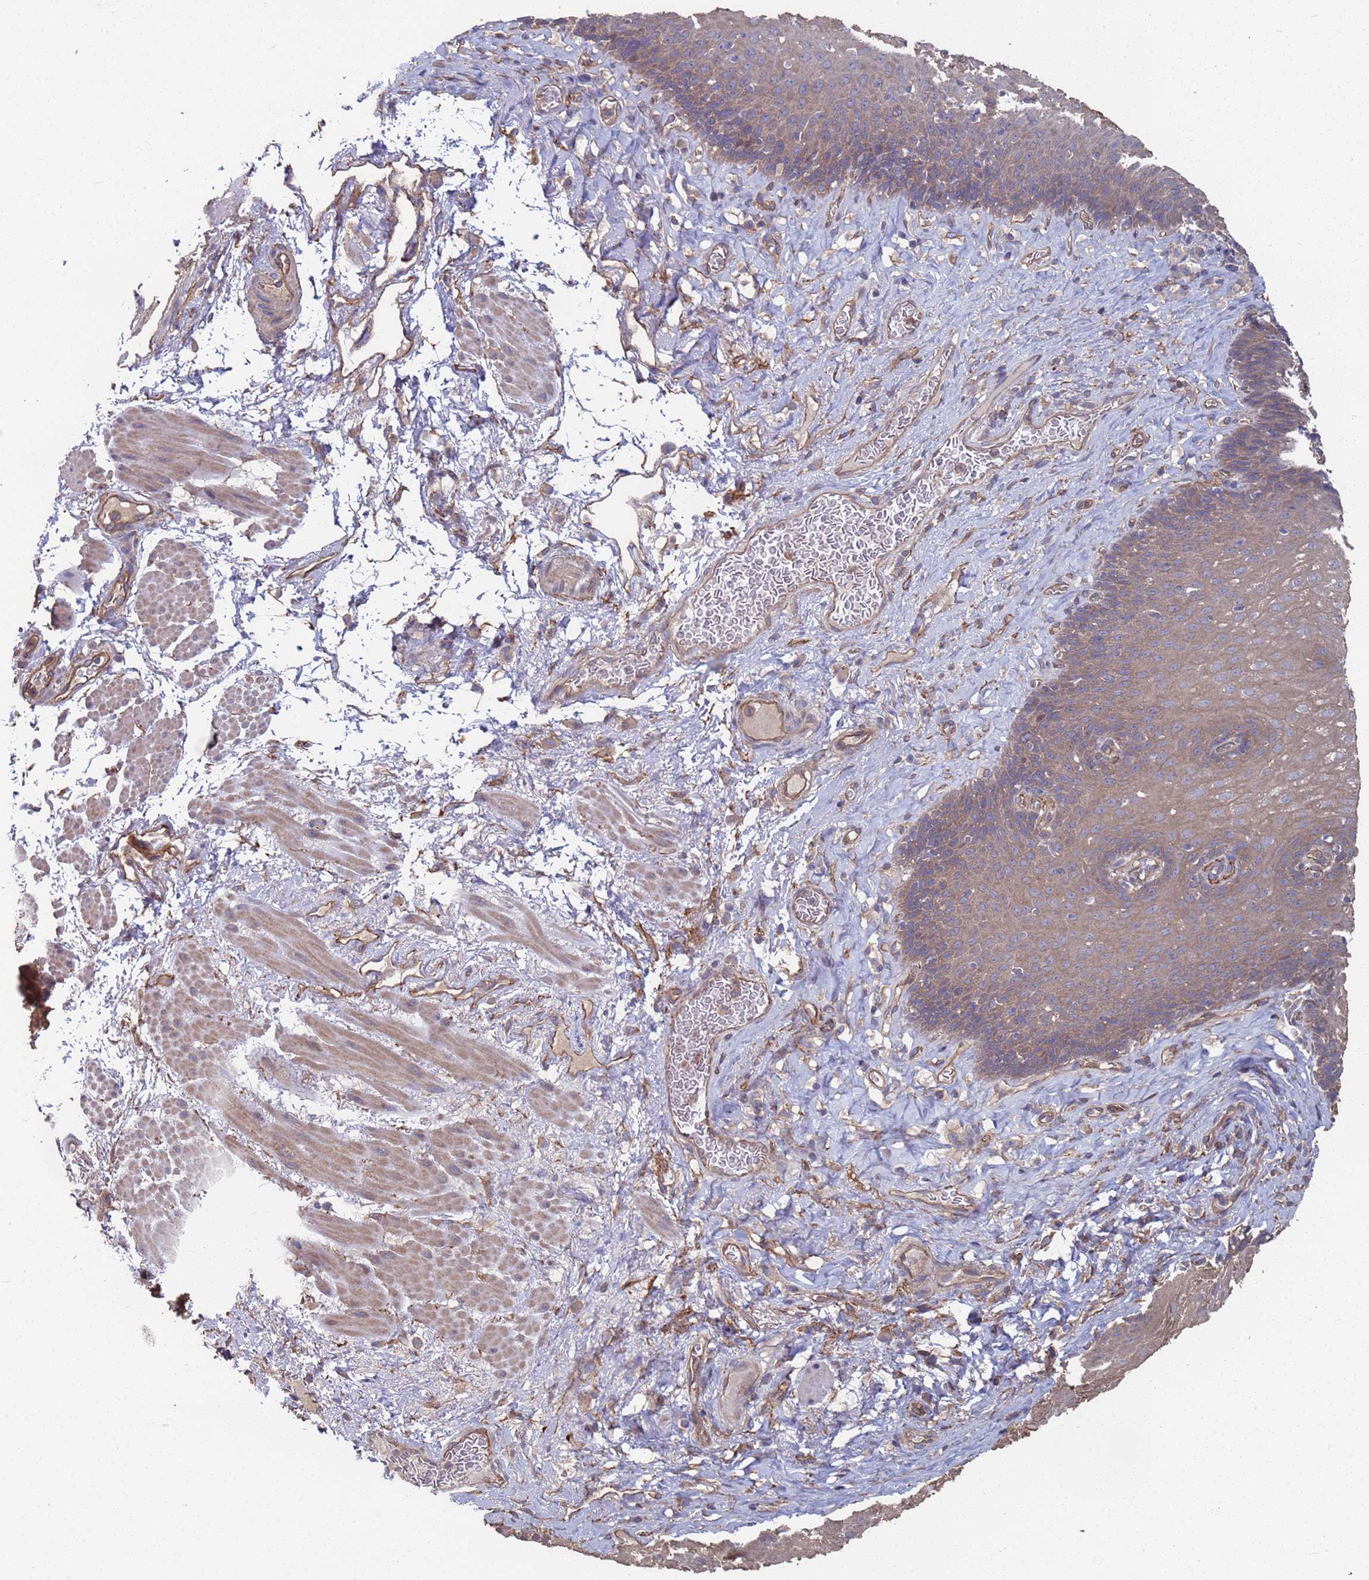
{"staining": {"intensity": "weak", "quantity": "25%-75%", "location": "cytoplasmic/membranous"}, "tissue": "esophagus", "cell_type": "Squamous epithelial cells", "image_type": "normal", "snomed": [{"axis": "morphology", "description": "Normal tissue, NOS"}, {"axis": "topography", "description": "Esophagus"}], "caption": "This image reveals normal esophagus stained with IHC to label a protein in brown. The cytoplasmic/membranous of squamous epithelial cells show weak positivity for the protein. Nuclei are counter-stained blue.", "gene": "NDUFAF6", "patient": {"sex": "male", "age": 60}}